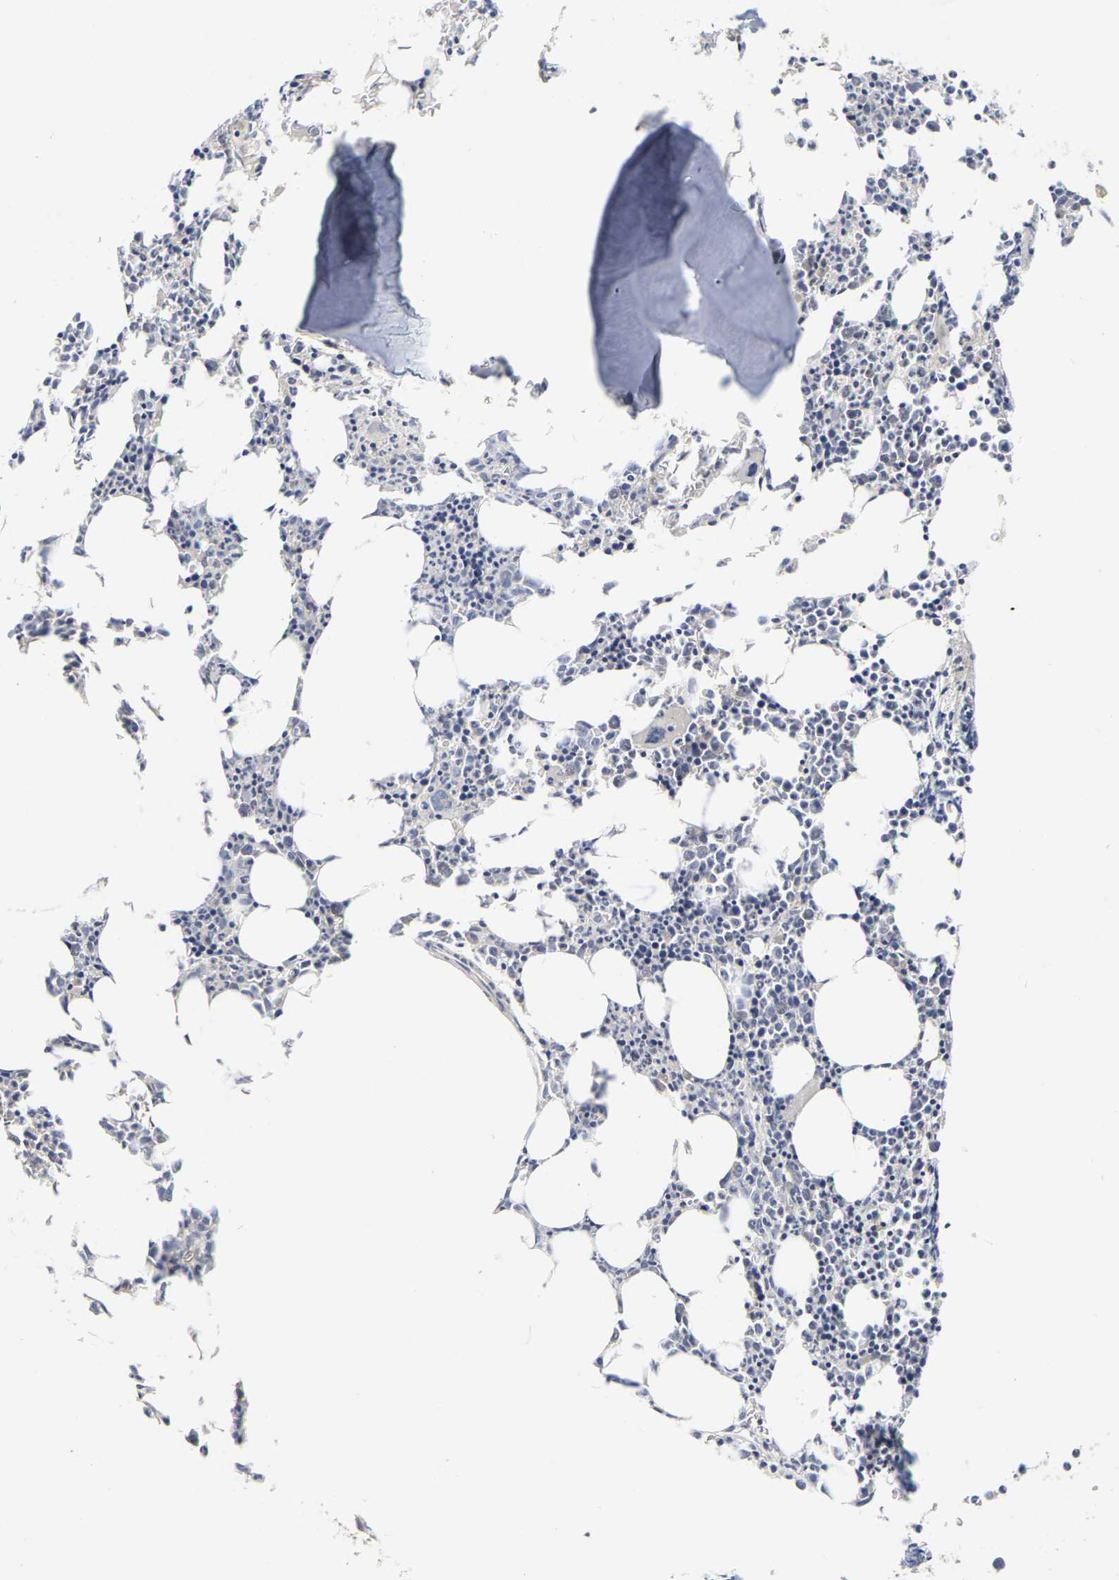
{"staining": {"intensity": "negative", "quantity": "none", "location": "none"}, "tissue": "bone marrow", "cell_type": "Hematopoietic cells", "image_type": "normal", "snomed": [{"axis": "morphology", "description": "Normal tissue, NOS"}, {"axis": "morphology", "description": "Inflammation, NOS"}, {"axis": "topography", "description": "Bone marrow"}], "caption": "Immunohistochemistry (IHC) histopathology image of normal human bone marrow stained for a protein (brown), which demonstrates no staining in hematopoietic cells.", "gene": "SSH1", "patient": {"sex": "female", "age": 40}}